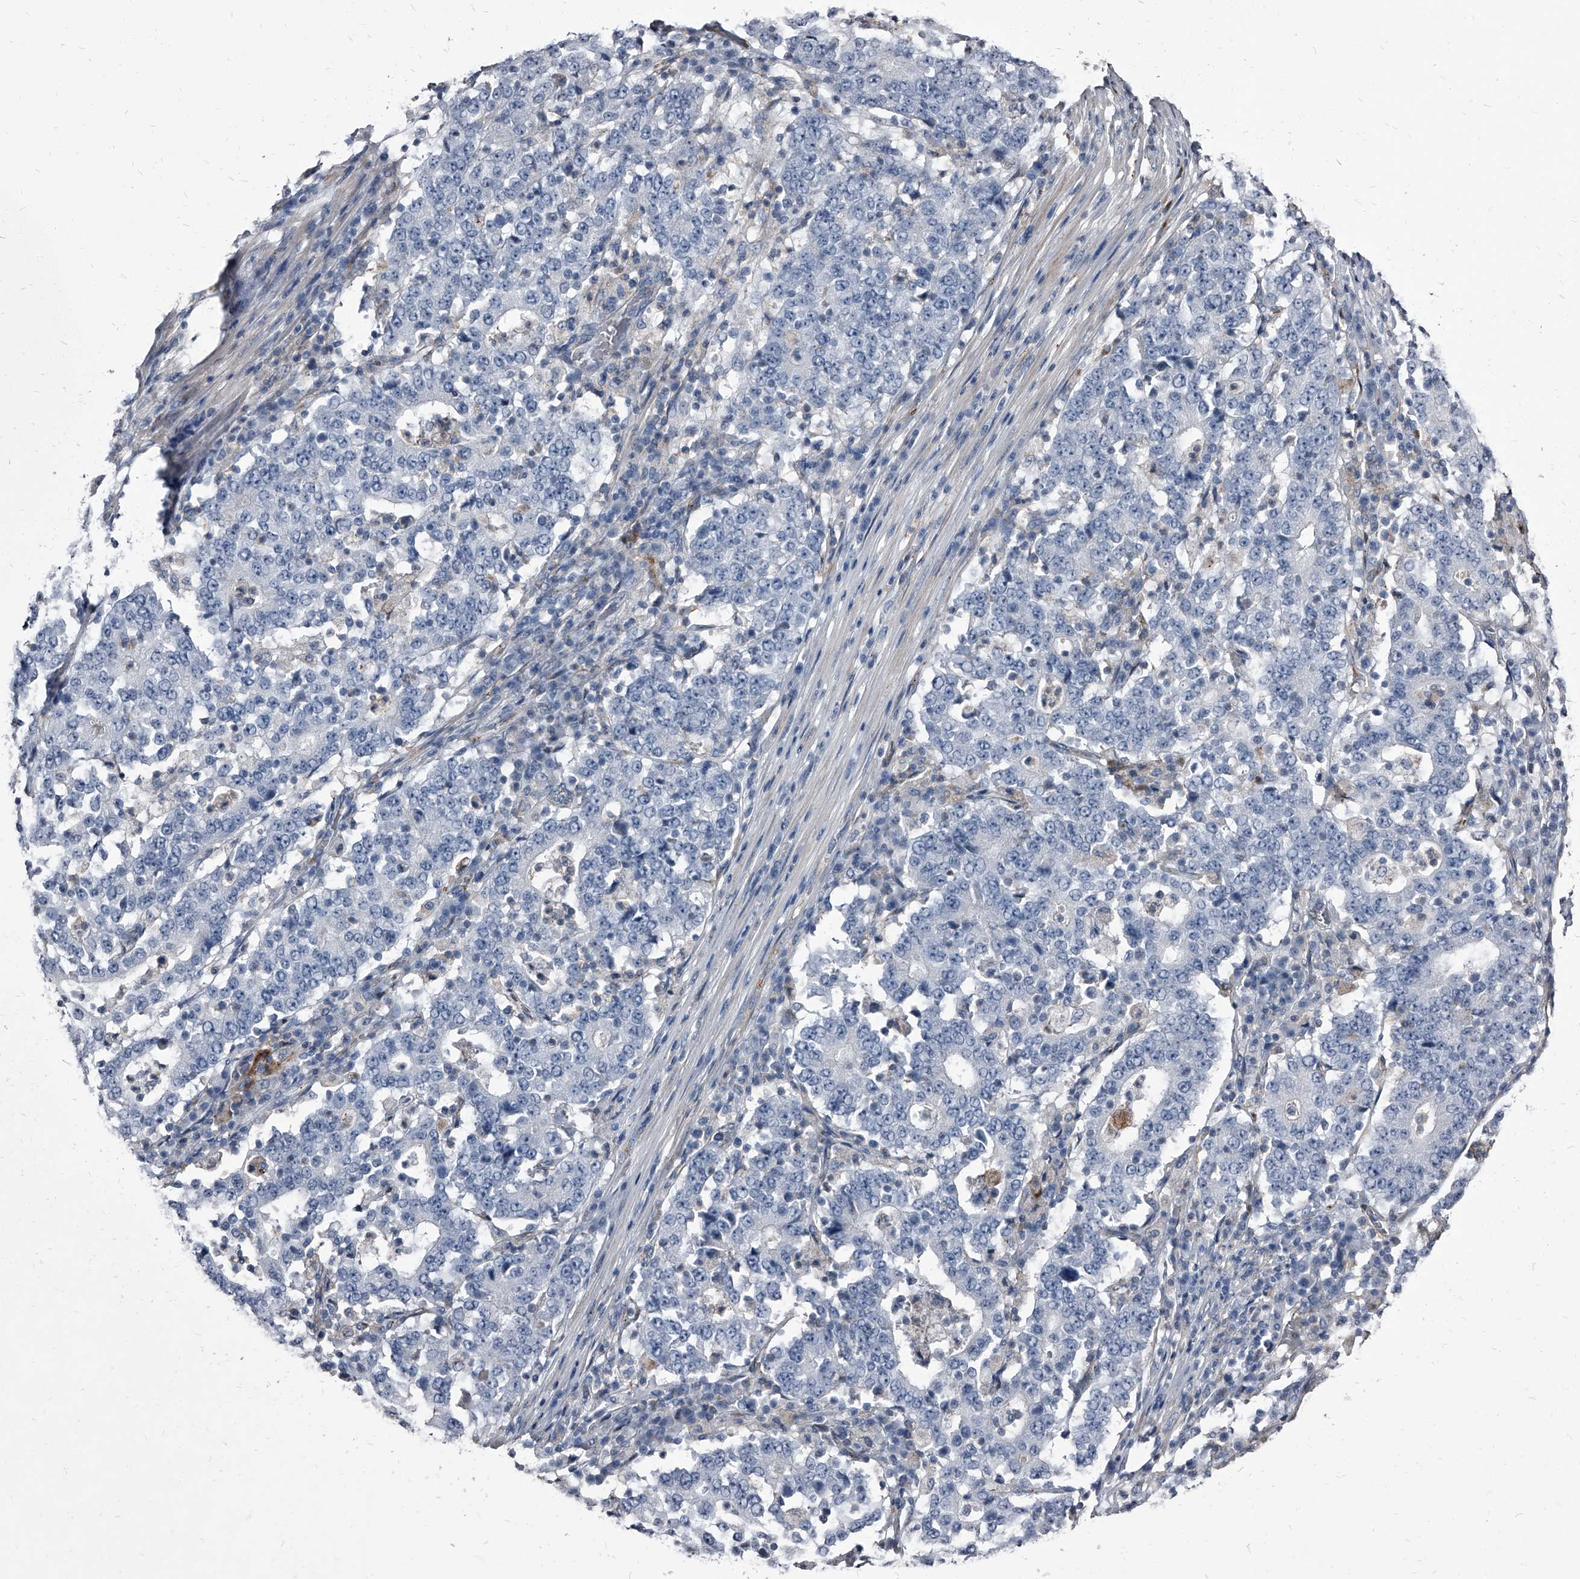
{"staining": {"intensity": "negative", "quantity": "none", "location": "none"}, "tissue": "stomach cancer", "cell_type": "Tumor cells", "image_type": "cancer", "snomed": [{"axis": "morphology", "description": "Adenocarcinoma, NOS"}, {"axis": "topography", "description": "Stomach"}], "caption": "Immunohistochemistry (IHC) micrograph of neoplastic tissue: stomach adenocarcinoma stained with DAB demonstrates no significant protein staining in tumor cells.", "gene": "PGLYRP3", "patient": {"sex": "male", "age": 59}}